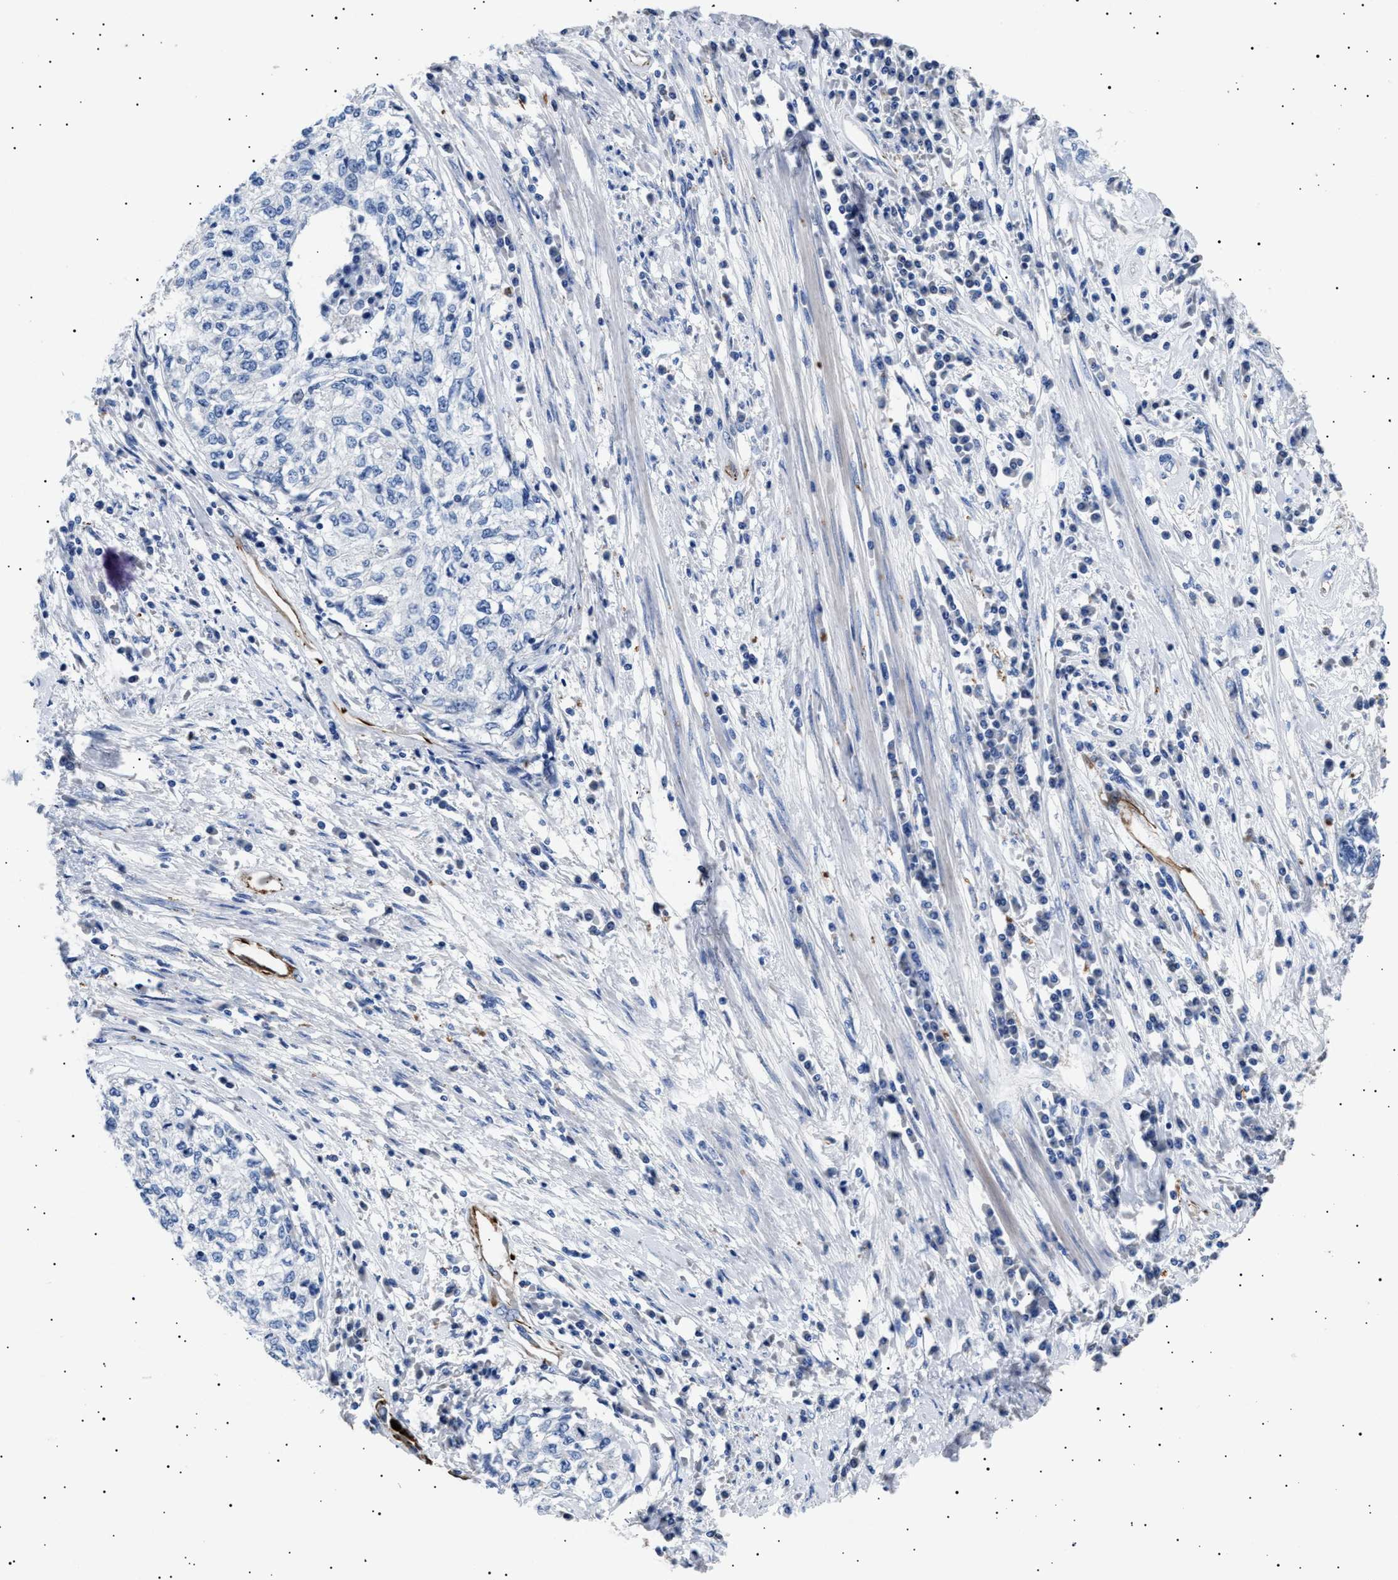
{"staining": {"intensity": "negative", "quantity": "none", "location": "none"}, "tissue": "cervical cancer", "cell_type": "Tumor cells", "image_type": "cancer", "snomed": [{"axis": "morphology", "description": "Squamous cell carcinoma, NOS"}, {"axis": "topography", "description": "Cervix"}], "caption": "Image shows no significant protein expression in tumor cells of cervical cancer (squamous cell carcinoma).", "gene": "OLFML2A", "patient": {"sex": "female", "age": 57}}